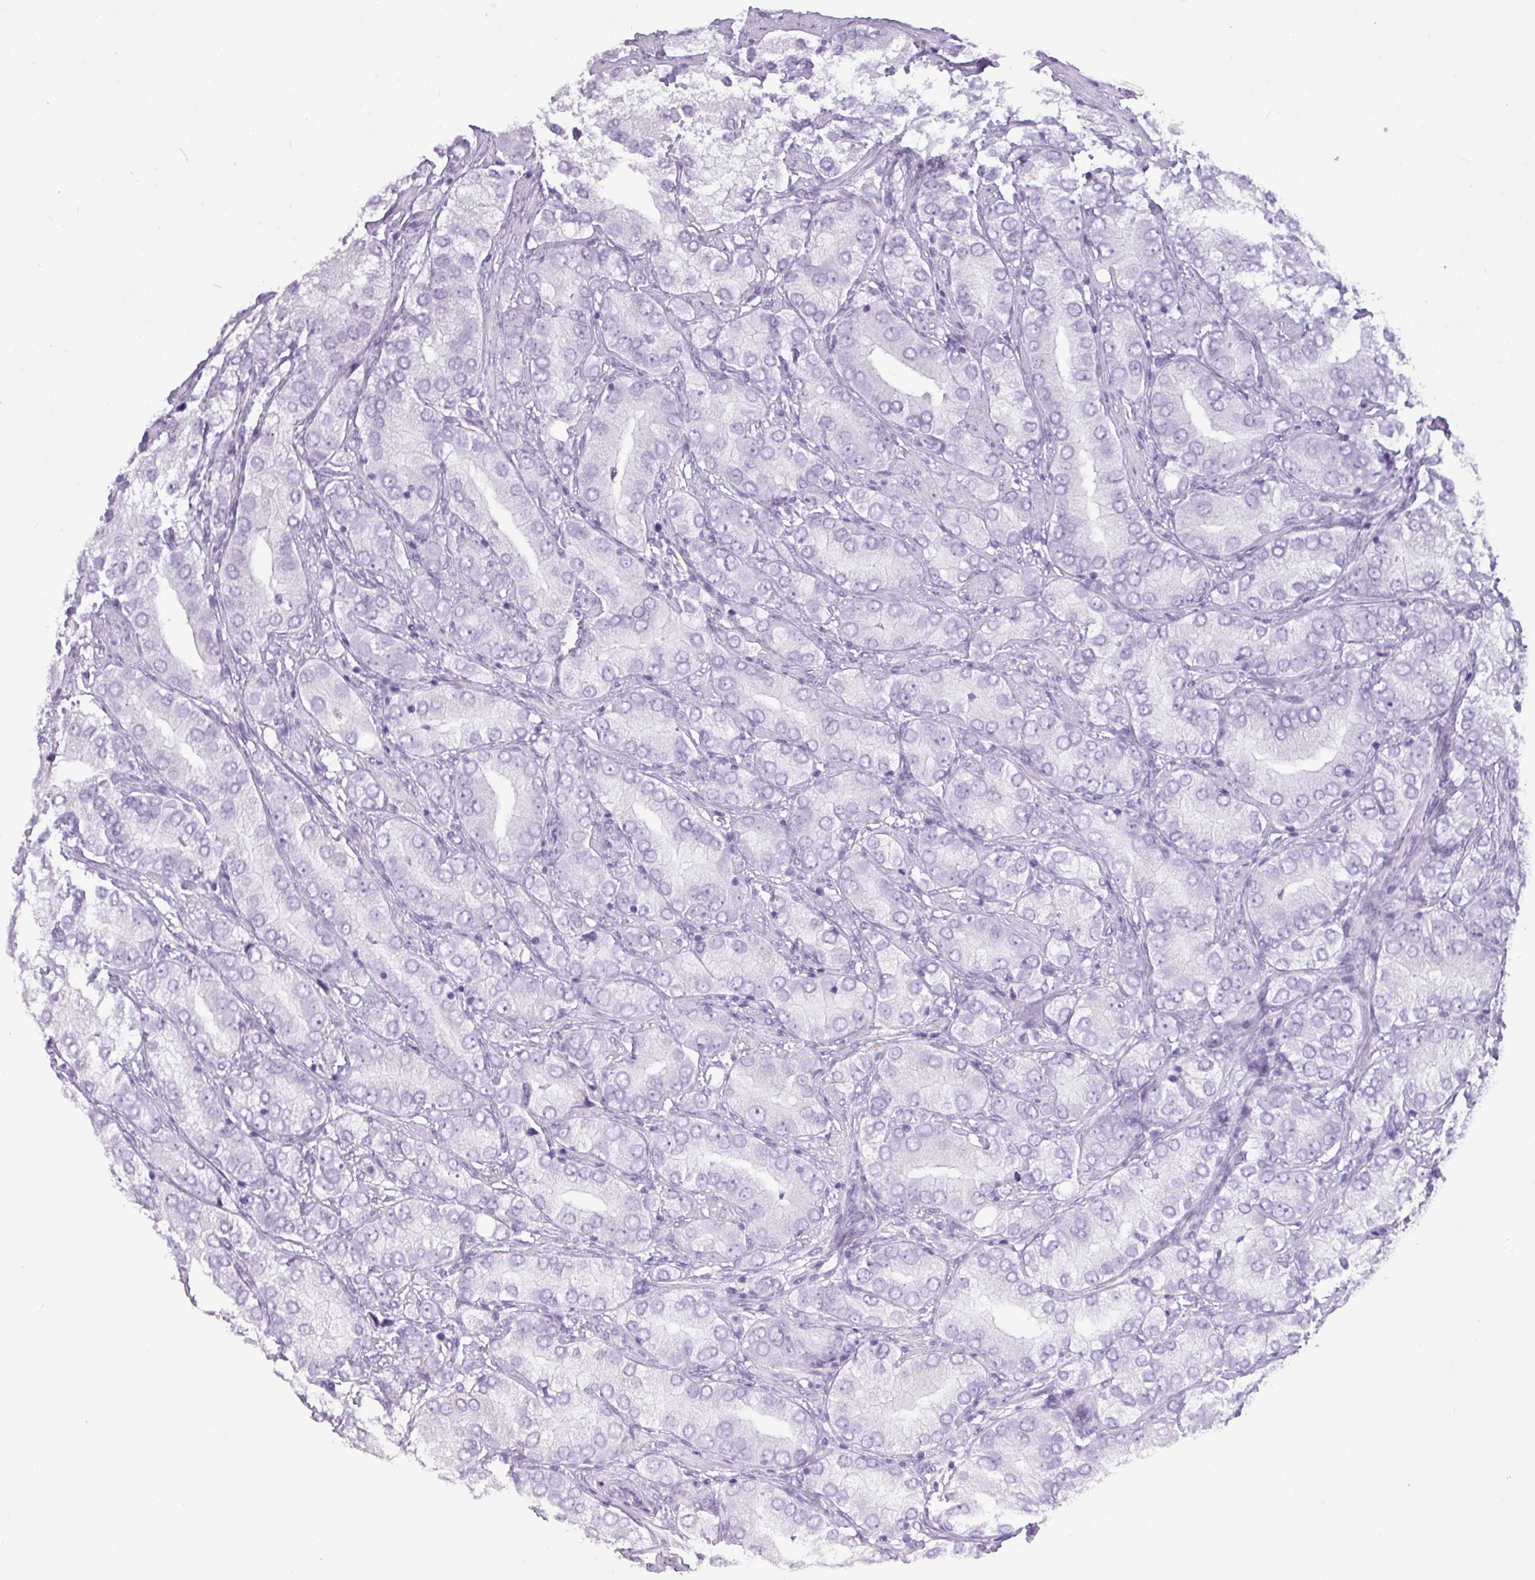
{"staining": {"intensity": "negative", "quantity": "none", "location": "none"}, "tissue": "prostate cancer", "cell_type": "Tumor cells", "image_type": "cancer", "snomed": [{"axis": "morphology", "description": "Adenocarcinoma, High grade"}, {"axis": "topography", "description": "Prostate"}], "caption": "This is a histopathology image of IHC staining of prostate cancer (high-grade adenocarcinoma), which shows no expression in tumor cells. (DAB (3,3'-diaminobenzidine) immunohistochemistry visualized using brightfield microscopy, high magnification).", "gene": "TMEM91", "patient": {"sex": "male", "age": 82}}